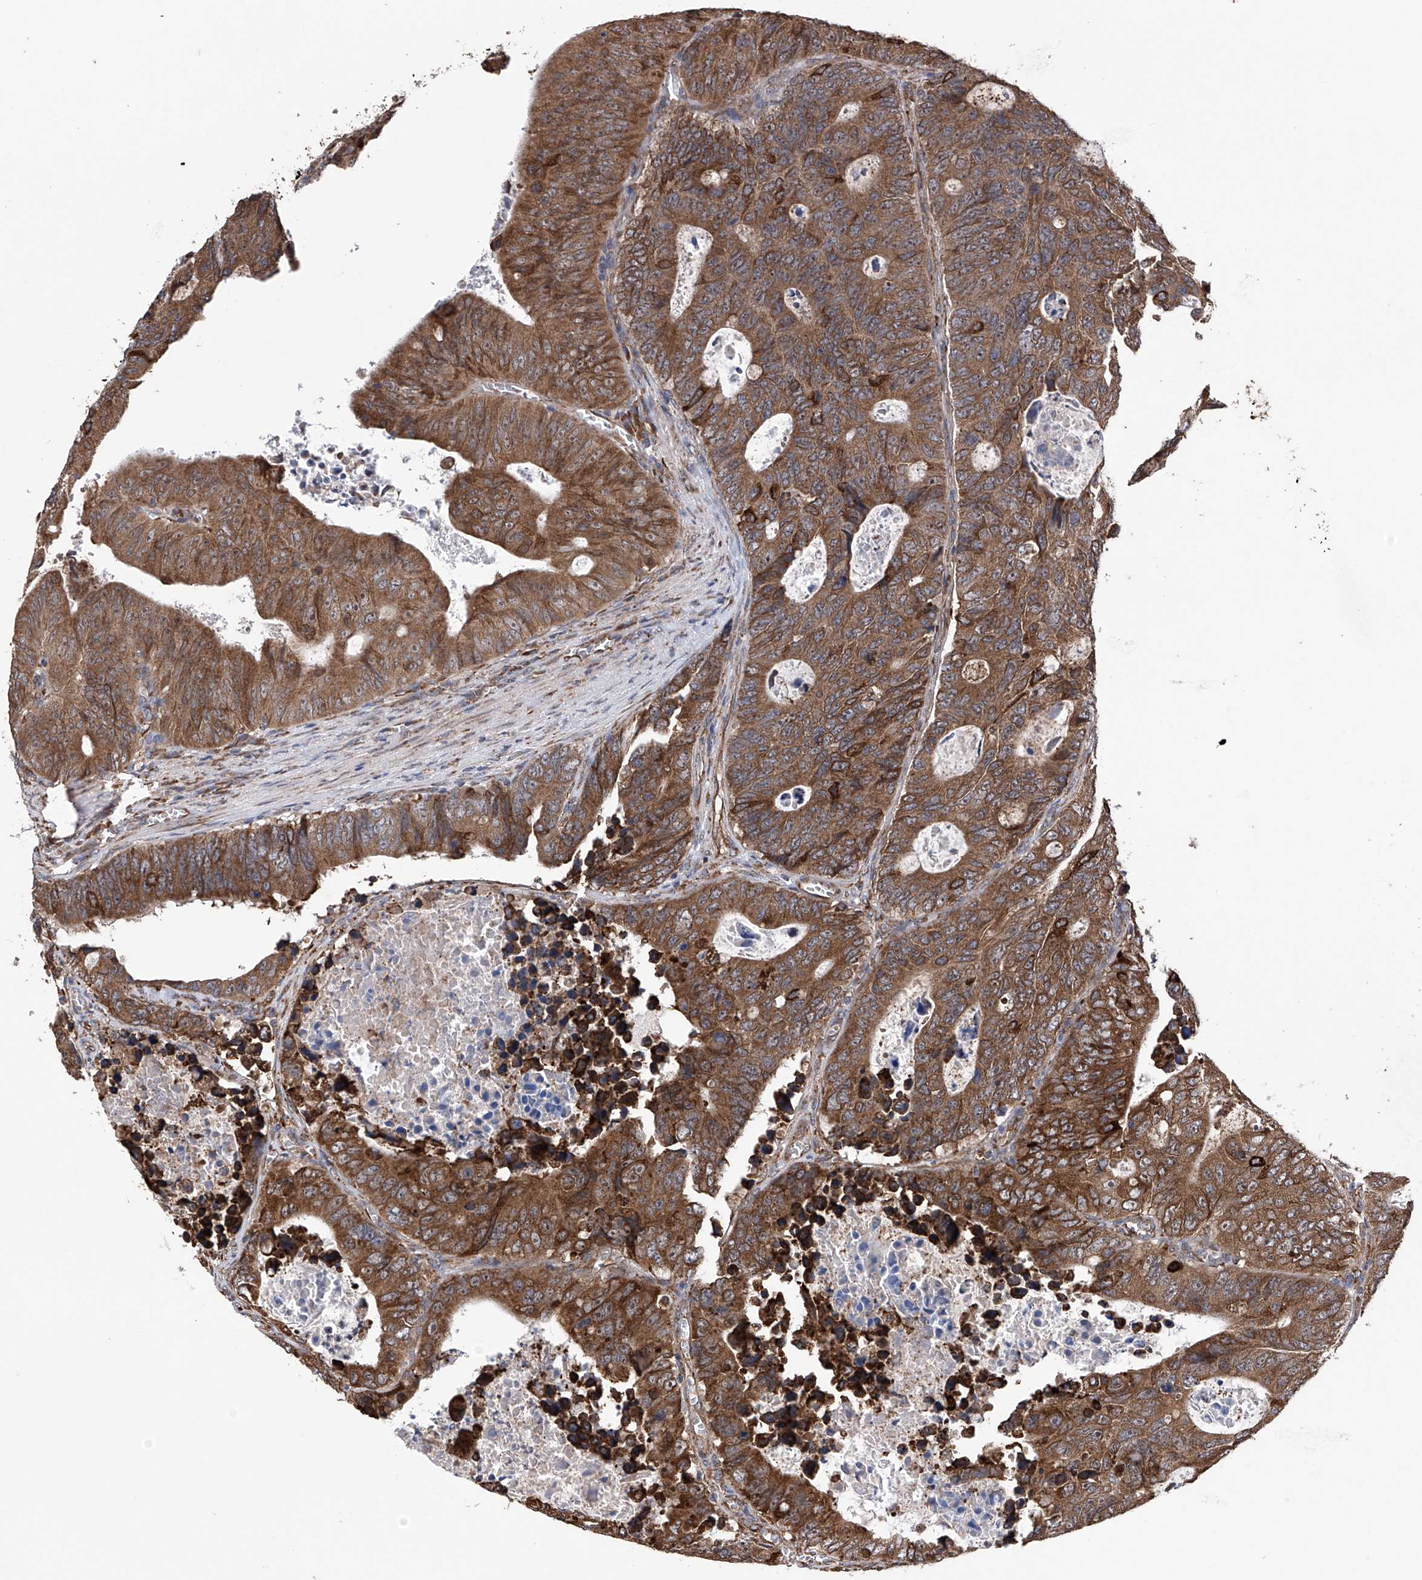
{"staining": {"intensity": "moderate", "quantity": ">75%", "location": "cytoplasmic/membranous"}, "tissue": "colorectal cancer", "cell_type": "Tumor cells", "image_type": "cancer", "snomed": [{"axis": "morphology", "description": "Adenocarcinoma, NOS"}, {"axis": "topography", "description": "Colon"}], "caption": "Colorectal cancer stained with immunohistochemistry (IHC) reveals moderate cytoplasmic/membranous expression in approximately >75% of tumor cells.", "gene": "DNAH8", "patient": {"sex": "male", "age": 87}}